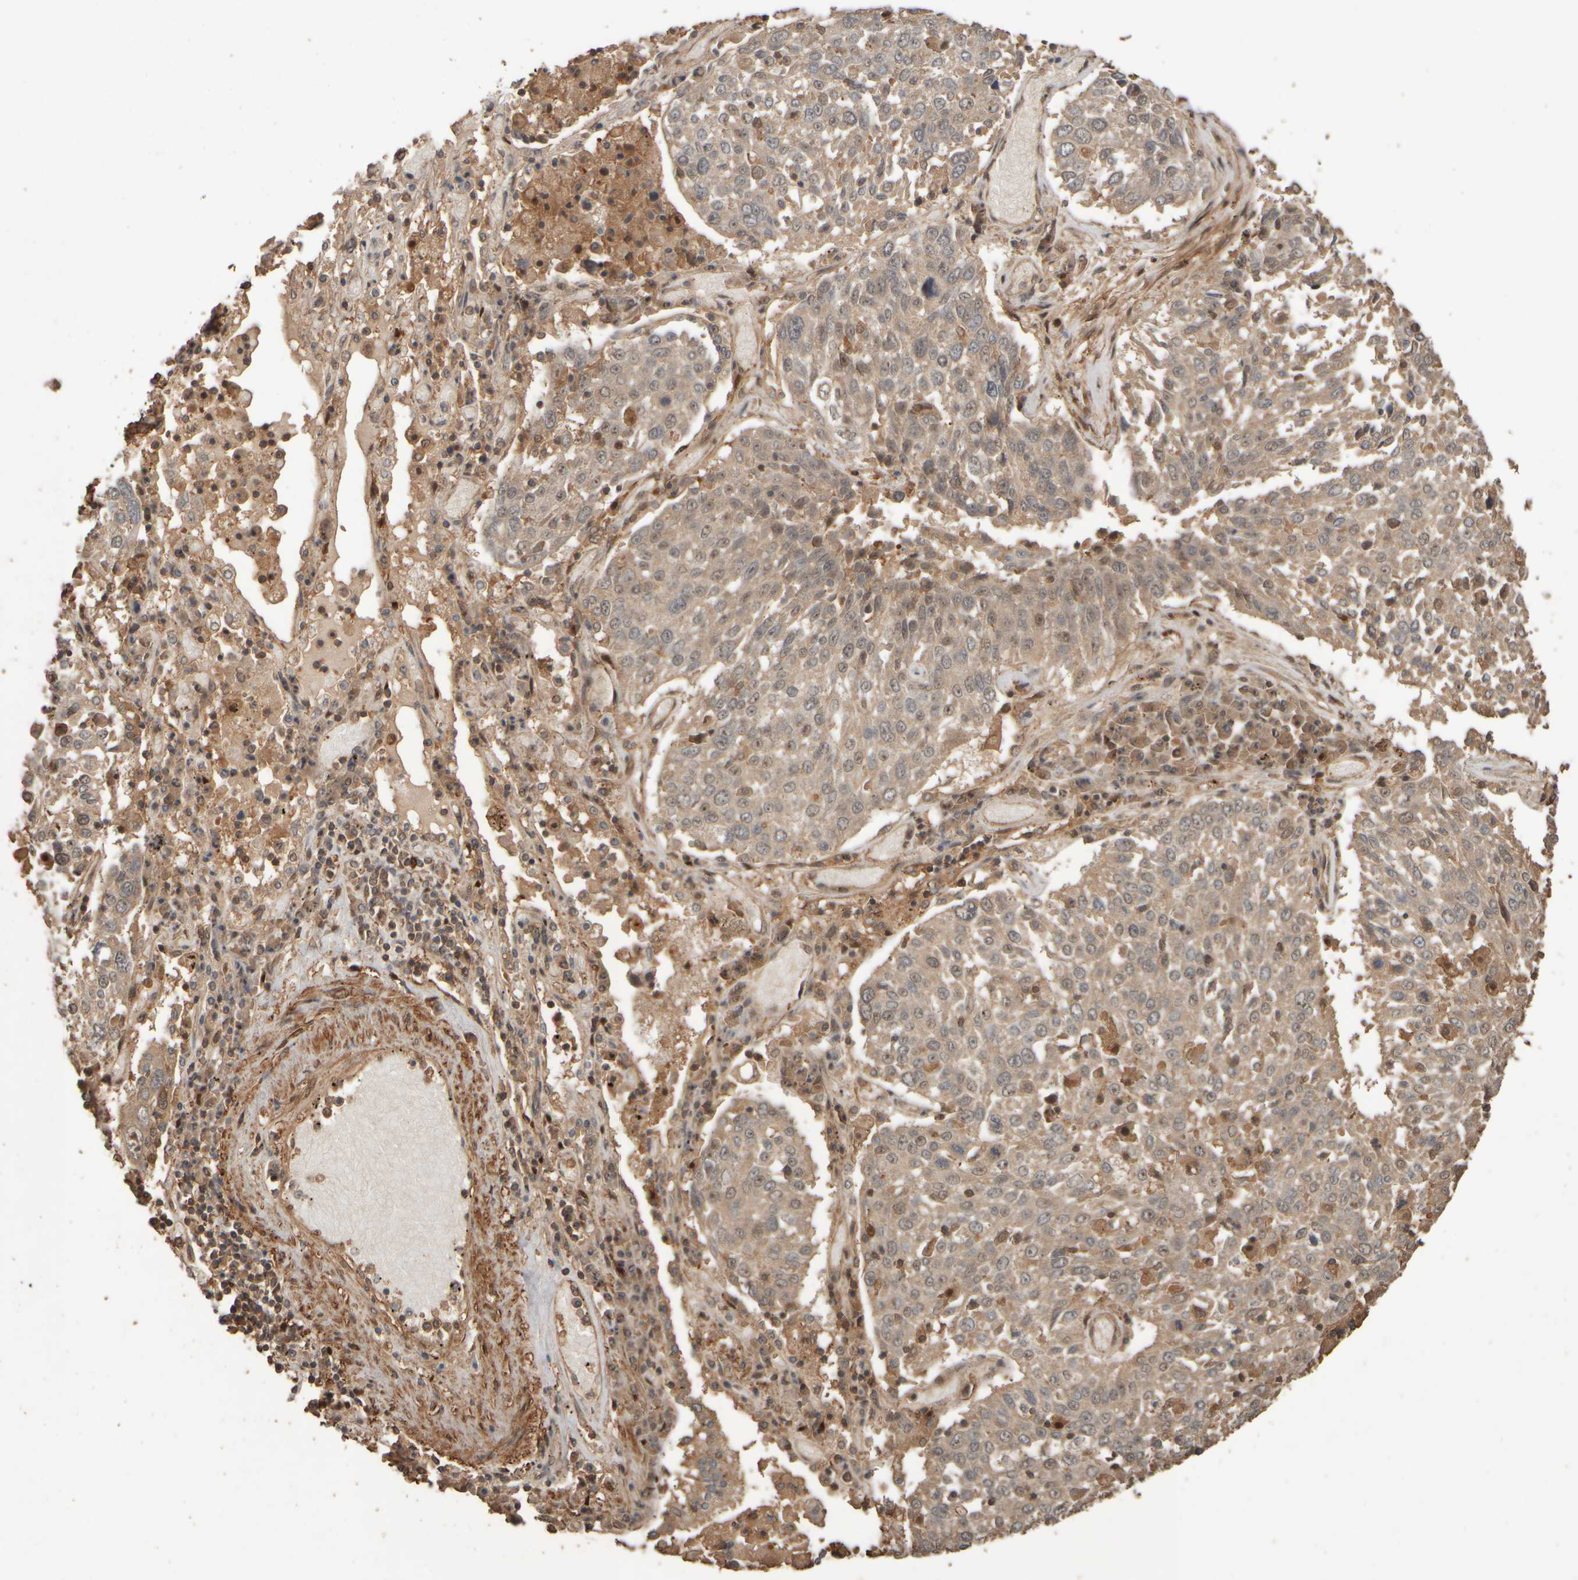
{"staining": {"intensity": "weak", "quantity": ">75%", "location": "cytoplasmic/membranous,nuclear"}, "tissue": "lung cancer", "cell_type": "Tumor cells", "image_type": "cancer", "snomed": [{"axis": "morphology", "description": "Squamous cell carcinoma, NOS"}, {"axis": "topography", "description": "Lung"}], "caption": "Protein expression analysis of human lung cancer reveals weak cytoplasmic/membranous and nuclear expression in about >75% of tumor cells. The protein of interest is shown in brown color, while the nuclei are stained blue.", "gene": "SPHK1", "patient": {"sex": "male", "age": 65}}